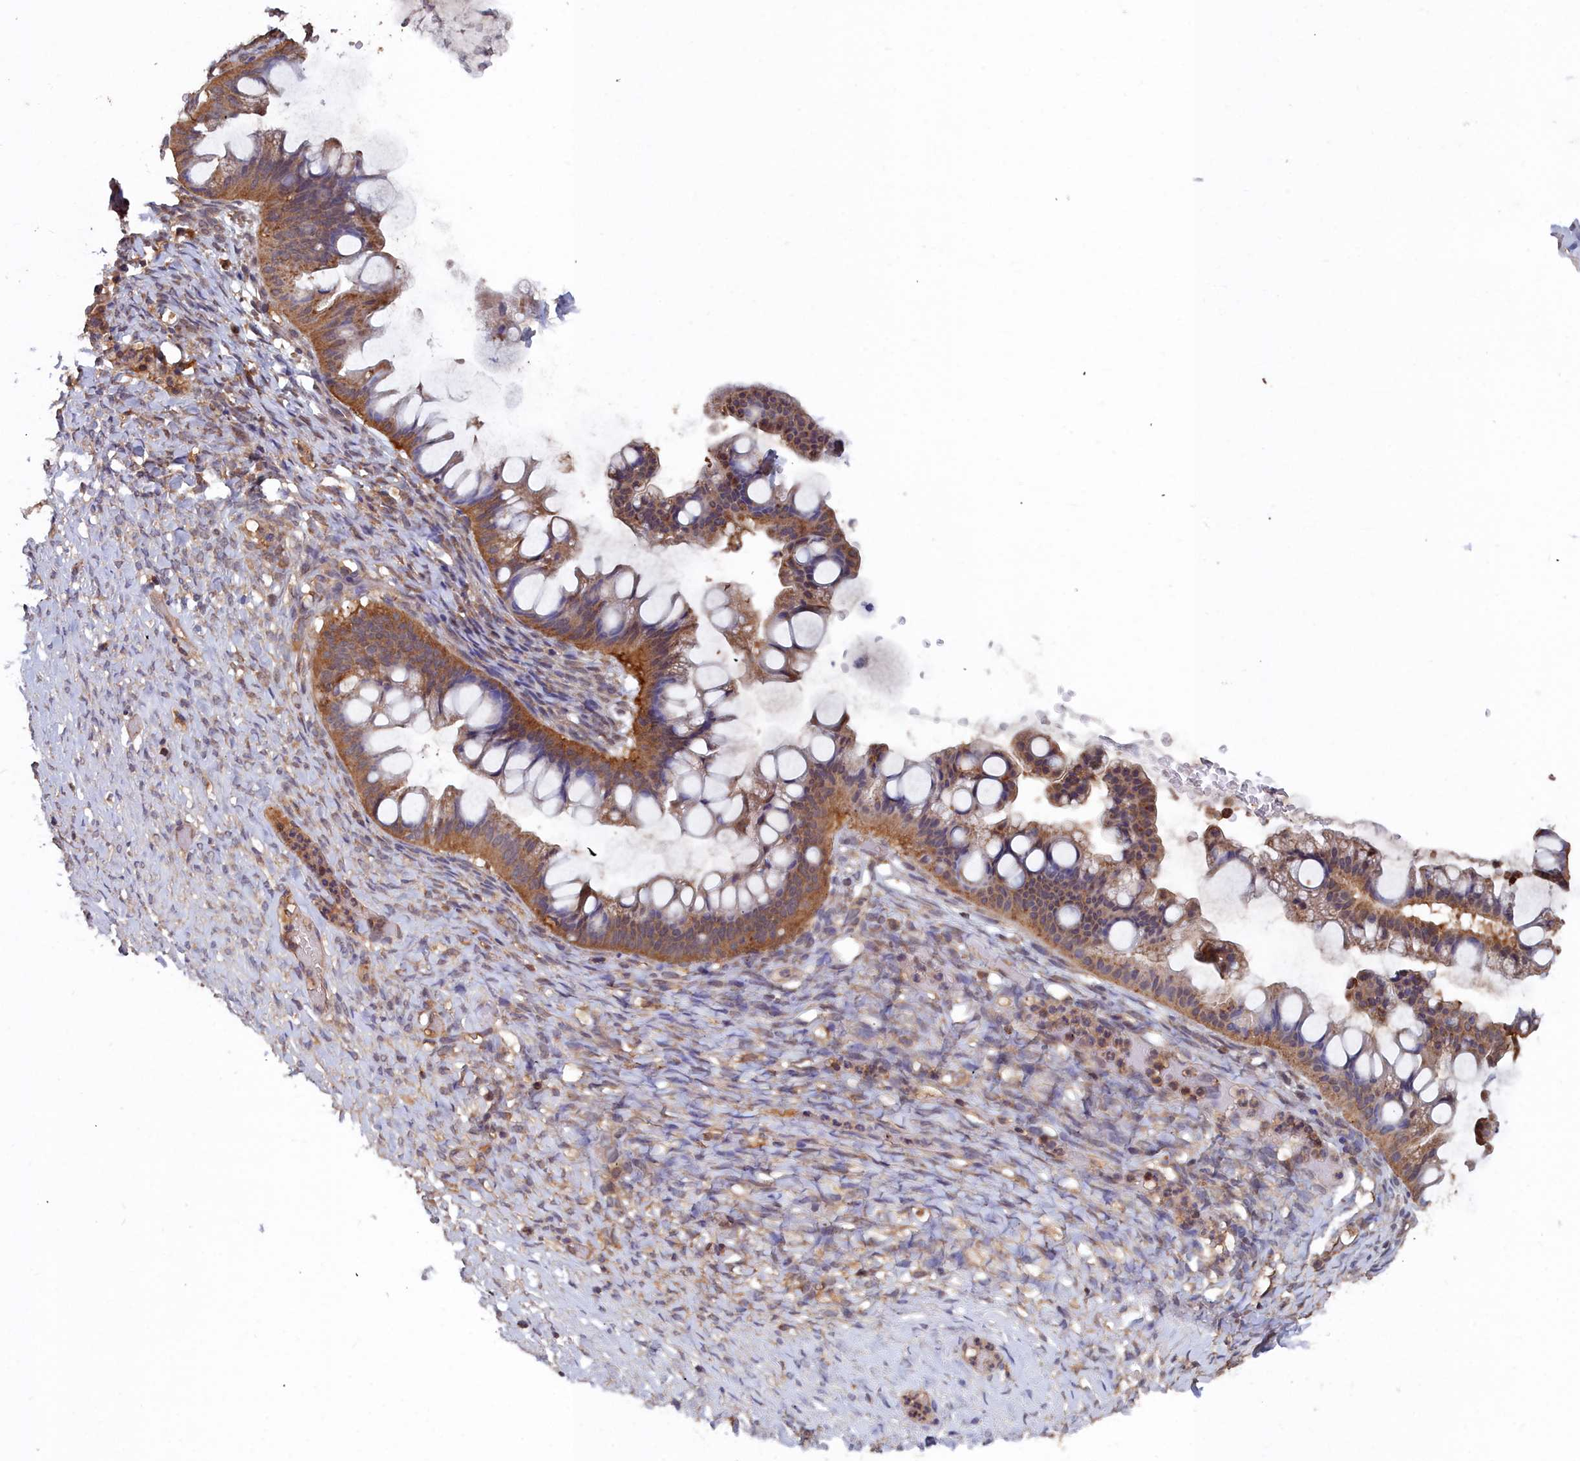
{"staining": {"intensity": "moderate", "quantity": ">75%", "location": "cytoplasmic/membranous"}, "tissue": "ovarian cancer", "cell_type": "Tumor cells", "image_type": "cancer", "snomed": [{"axis": "morphology", "description": "Cystadenocarcinoma, mucinous, NOS"}, {"axis": "topography", "description": "Ovary"}], "caption": "The histopathology image reveals immunohistochemical staining of ovarian cancer (mucinous cystadenocarcinoma). There is moderate cytoplasmic/membranous staining is present in approximately >75% of tumor cells.", "gene": "GFRA2", "patient": {"sex": "female", "age": 73}}